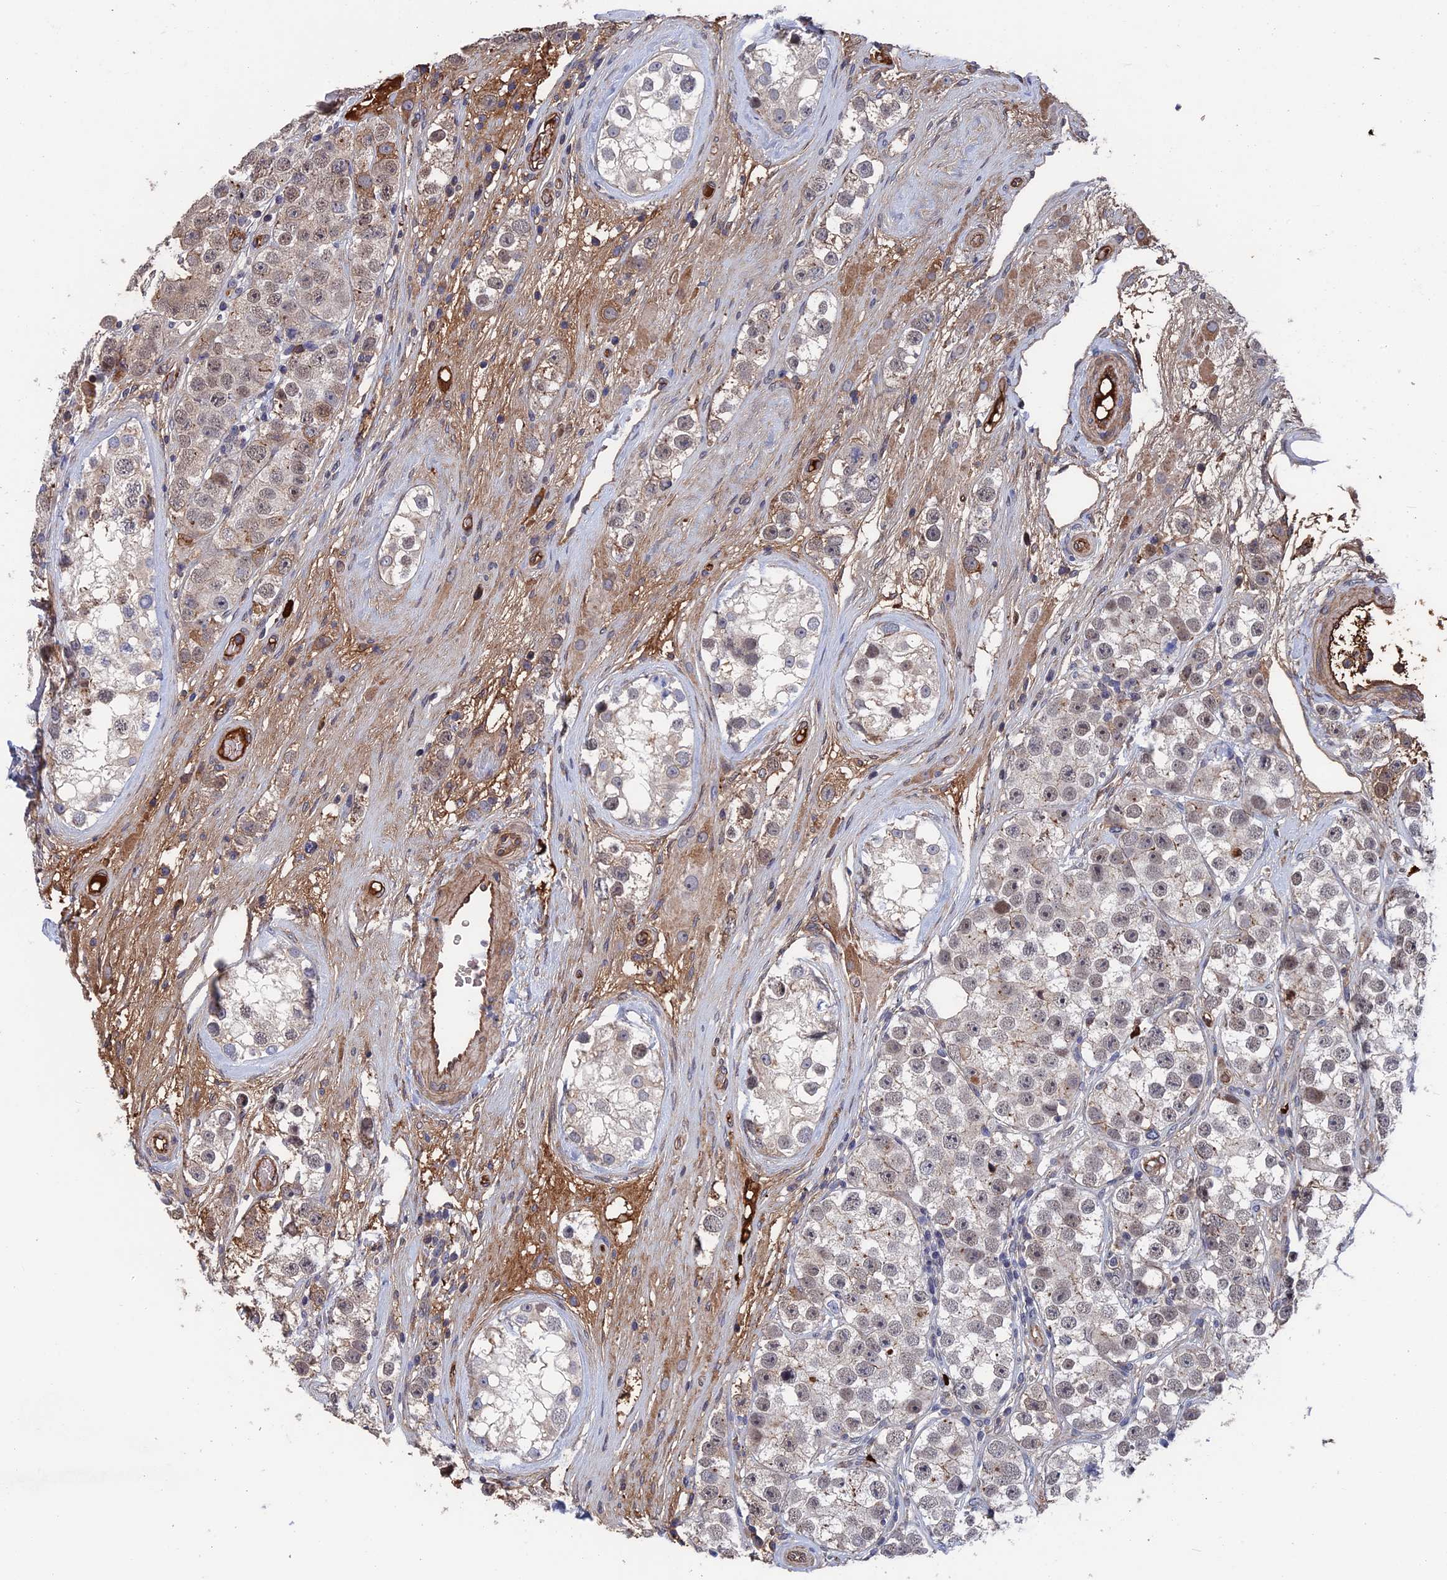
{"staining": {"intensity": "negative", "quantity": "none", "location": "none"}, "tissue": "testis cancer", "cell_type": "Tumor cells", "image_type": "cancer", "snomed": [{"axis": "morphology", "description": "Seminoma, NOS"}, {"axis": "topography", "description": "Testis"}], "caption": "A histopathology image of human testis cancer is negative for staining in tumor cells. (IHC, brightfield microscopy, high magnification).", "gene": "RPUSD1", "patient": {"sex": "male", "age": 28}}